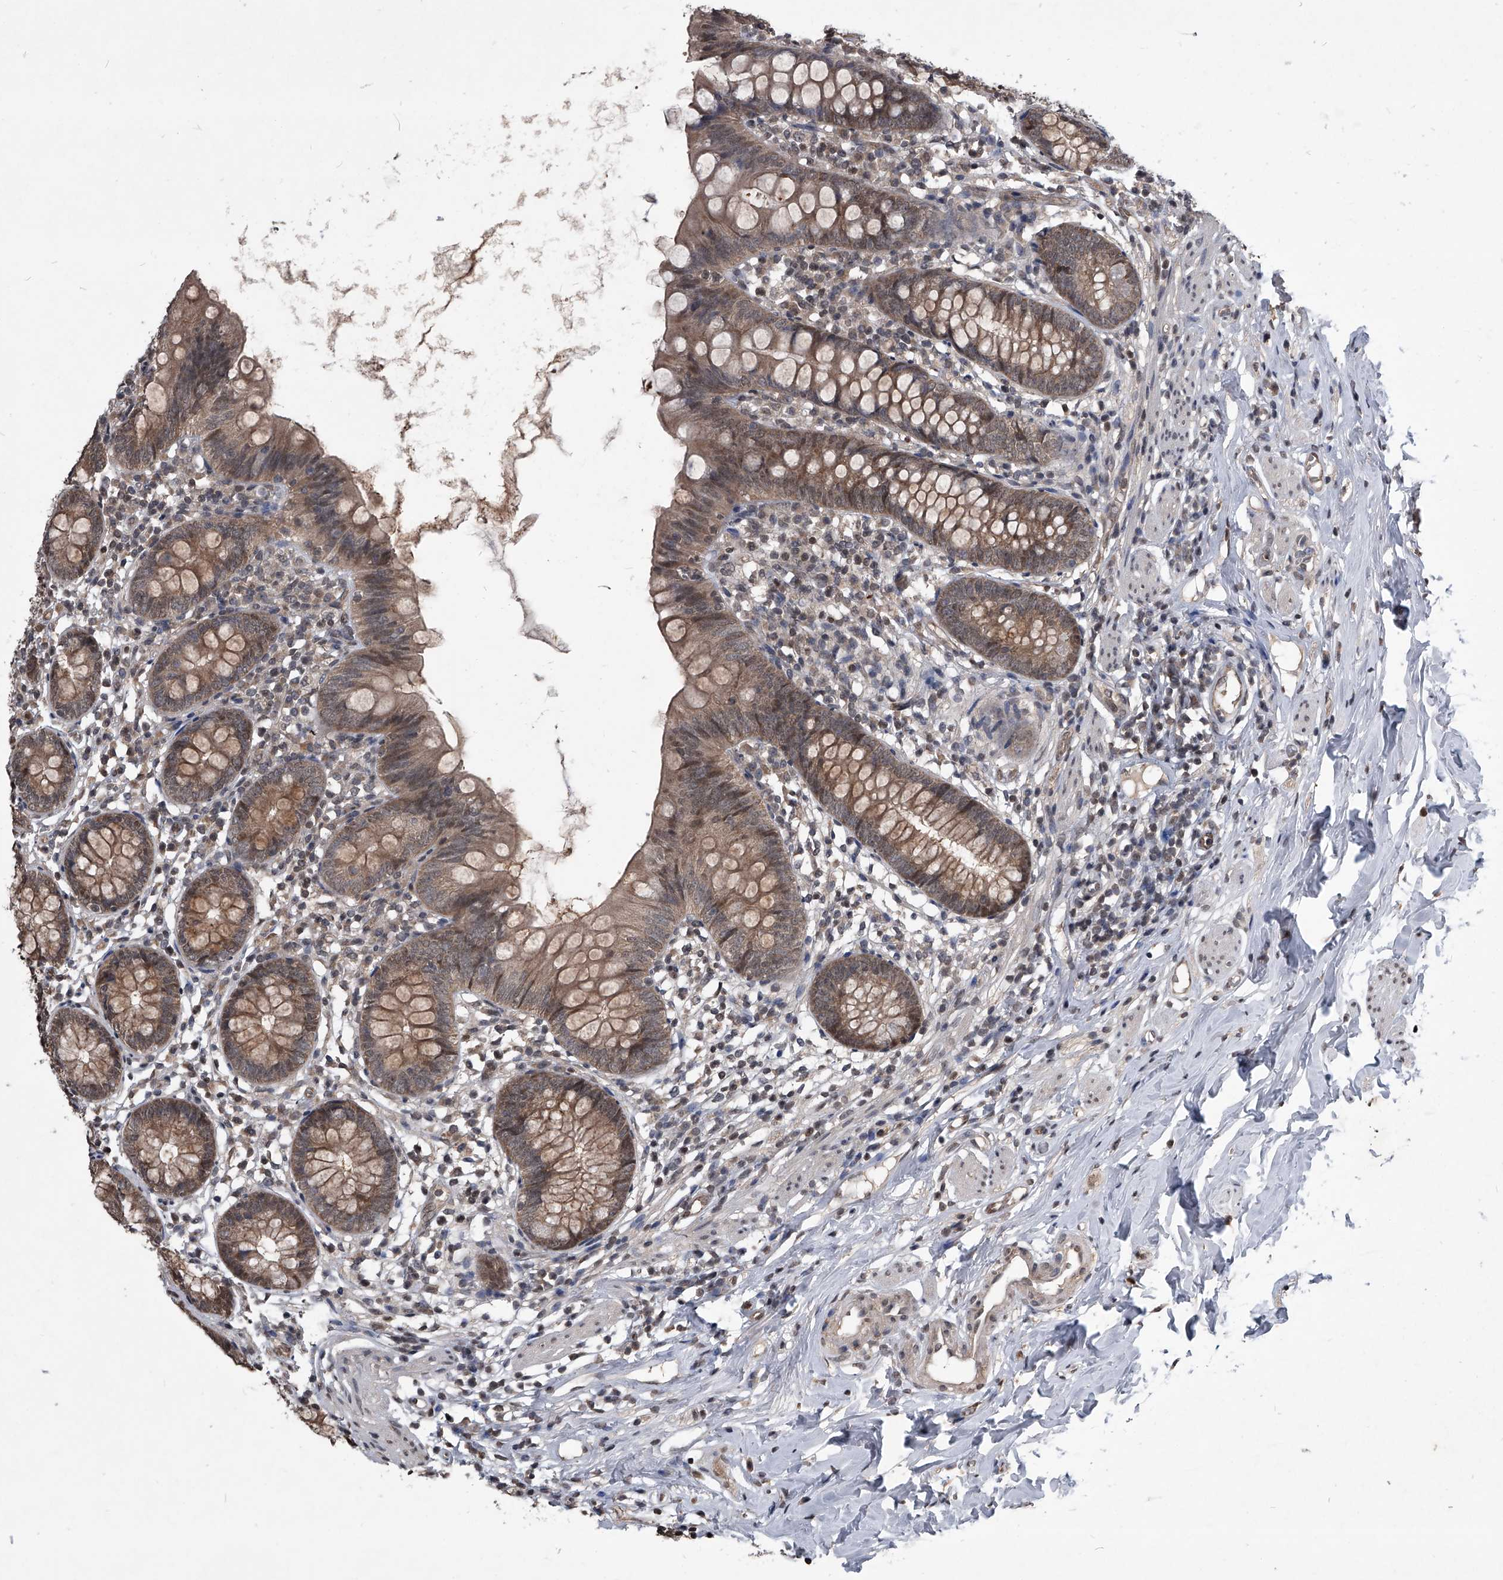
{"staining": {"intensity": "moderate", "quantity": ">75%", "location": "cytoplasmic/membranous,nuclear"}, "tissue": "appendix", "cell_type": "Glandular cells", "image_type": "normal", "snomed": [{"axis": "morphology", "description": "Normal tissue, NOS"}, {"axis": "topography", "description": "Appendix"}], "caption": "Appendix stained for a protein (brown) demonstrates moderate cytoplasmic/membranous,nuclear positive positivity in approximately >75% of glandular cells.", "gene": "TSNAX", "patient": {"sex": "female", "age": 62}}